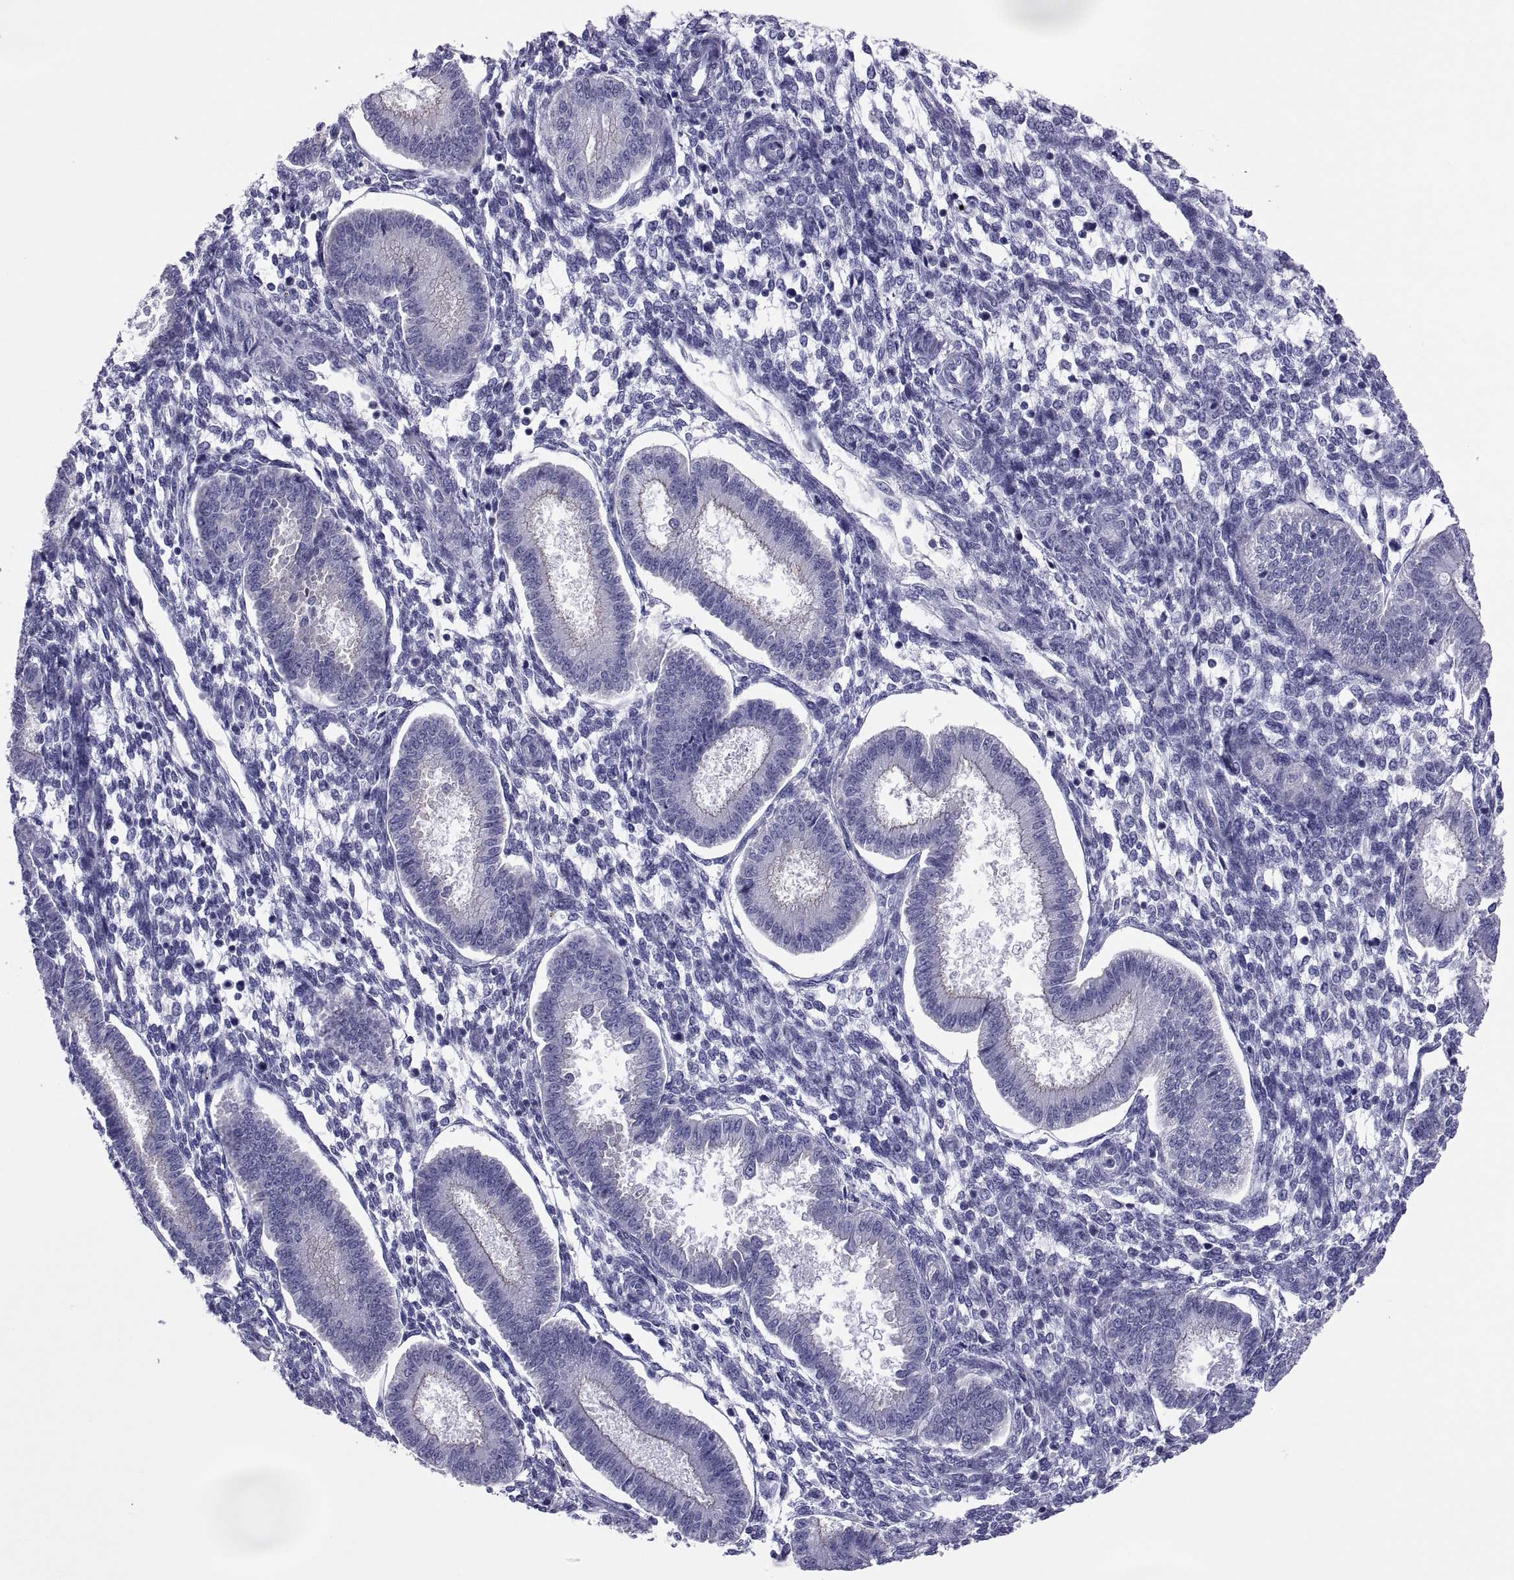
{"staining": {"intensity": "negative", "quantity": "none", "location": "none"}, "tissue": "endometrium", "cell_type": "Cells in endometrial stroma", "image_type": "normal", "snomed": [{"axis": "morphology", "description": "Normal tissue, NOS"}, {"axis": "topography", "description": "Endometrium"}], "caption": "DAB immunohistochemical staining of unremarkable human endometrium demonstrates no significant staining in cells in endometrial stroma.", "gene": "RNASE12", "patient": {"sex": "female", "age": 43}}